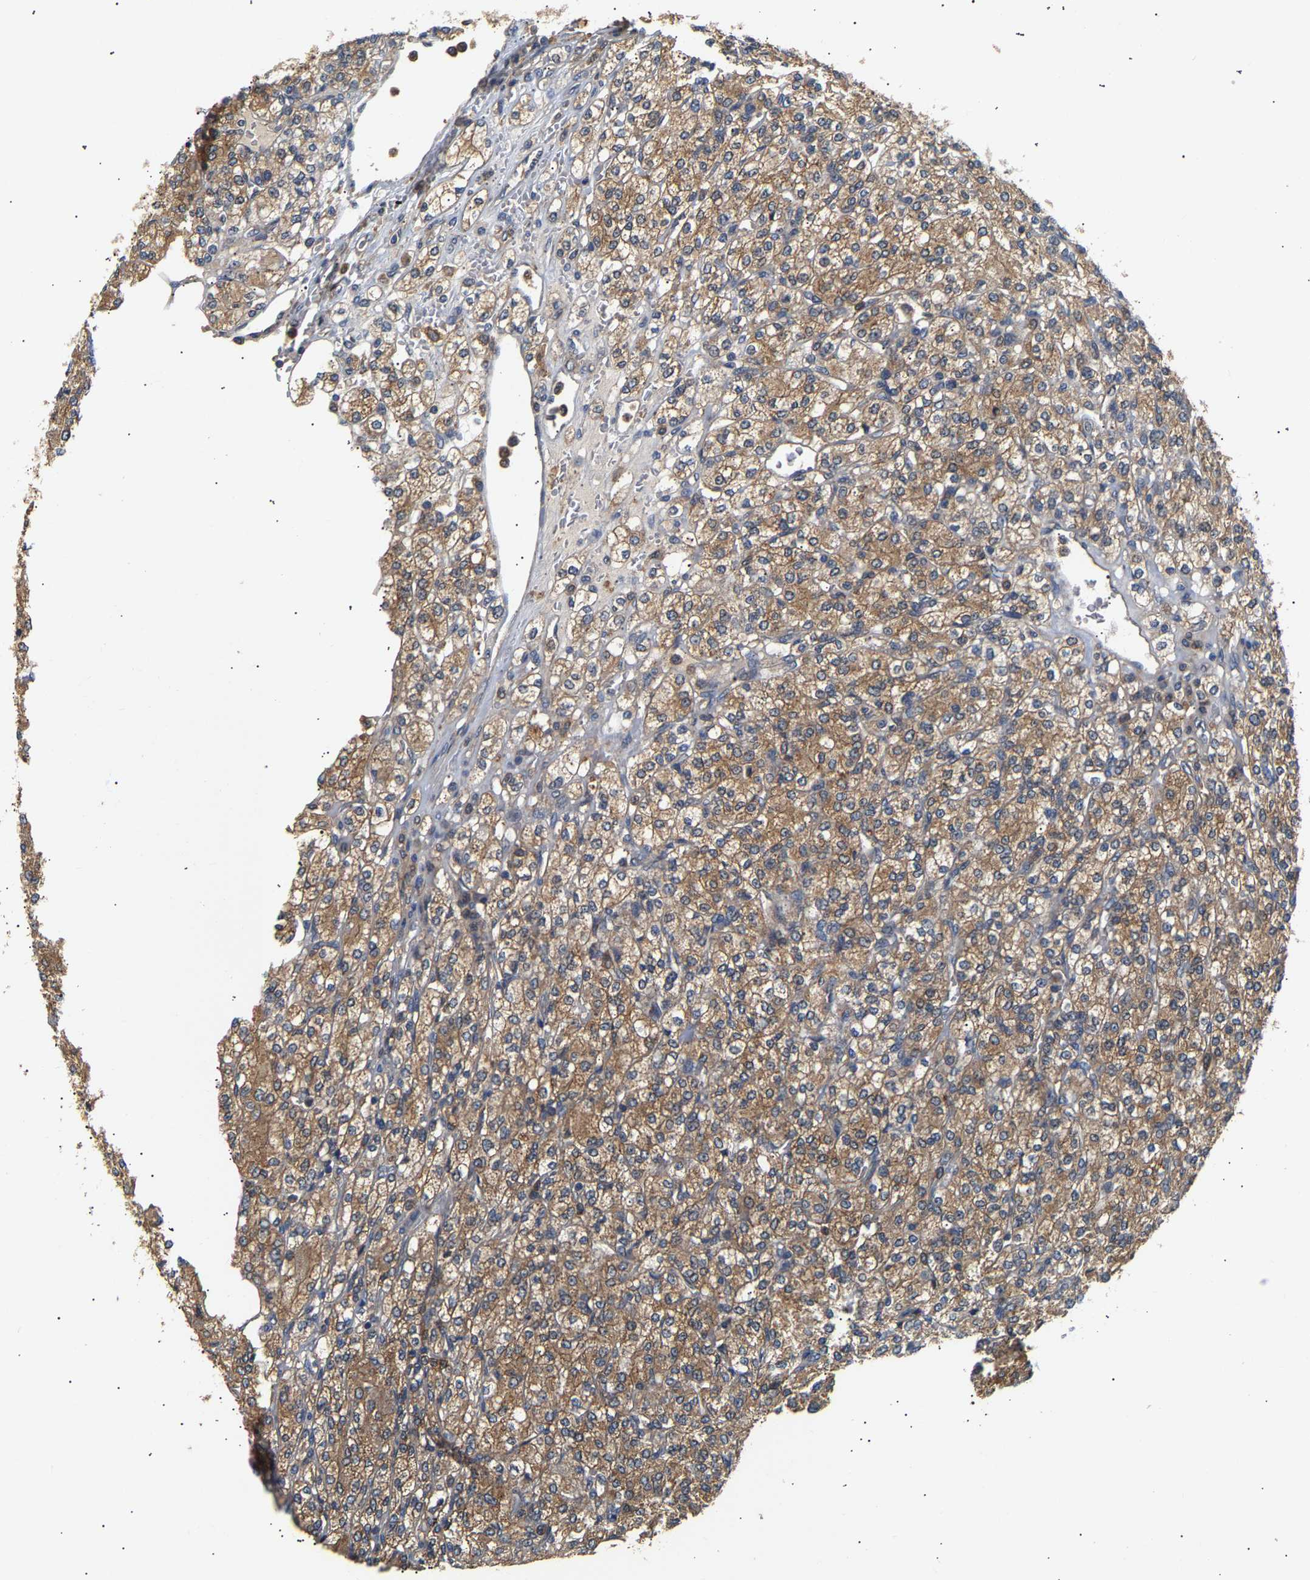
{"staining": {"intensity": "moderate", "quantity": ">75%", "location": "cytoplasmic/membranous"}, "tissue": "renal cancer", "cell_type": "Tumor cells", "image_type": "cancer", "snomed": [{"axis": "morphology", "description": "Adenocarcinoma, NOS"}, {"axis": "topography", "description": "Kidney"}], "caption": "Human renal adenocarcinoma stained with a protein marker demonstrates moderate staining in tumor cells.", "gene": "PPID", "patient": {"sex": "male", "age": 77}}